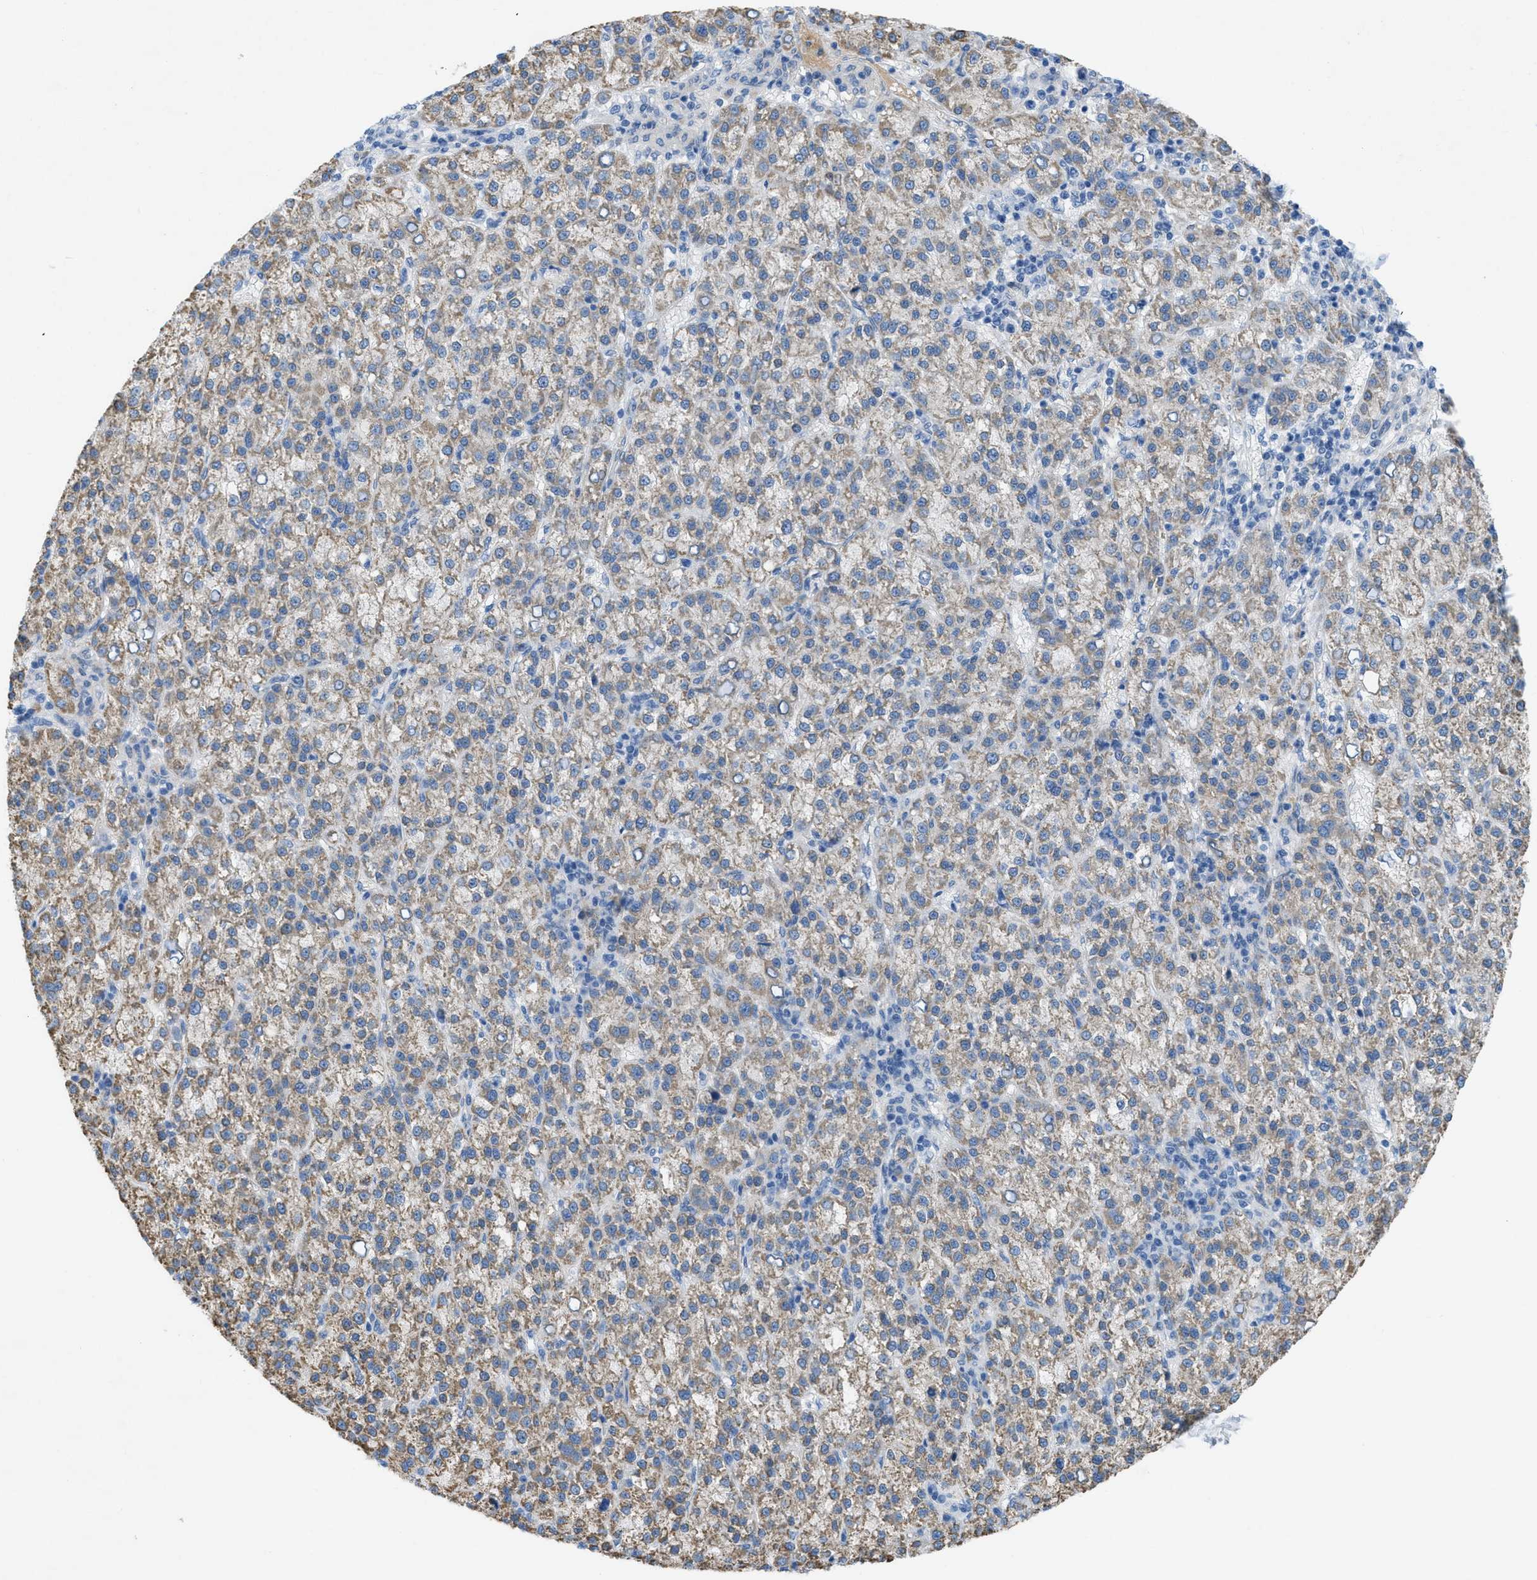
{"staining": {"intensity": "weak", "quantity": ">75%", "location": "cytoplasmic/membranous"}, "tissue": "liver cancer", "cell_type": "Tumor cells", "image_type": "cancer", "snomed": [{"axis": "morphology", "description": "Carcinoma, Hepatocellular, NOS"}, {"axis": "topography", "description": "Liver"}], "caption": "Weak cytoplasmic/membranous expression for a protein is present in approximately >75% of tumor cells of liver cancer (hepatocellular carcinoma) using IHC.", "gene": "CRB3", "patient": {"sex": "female", "age": 58}}